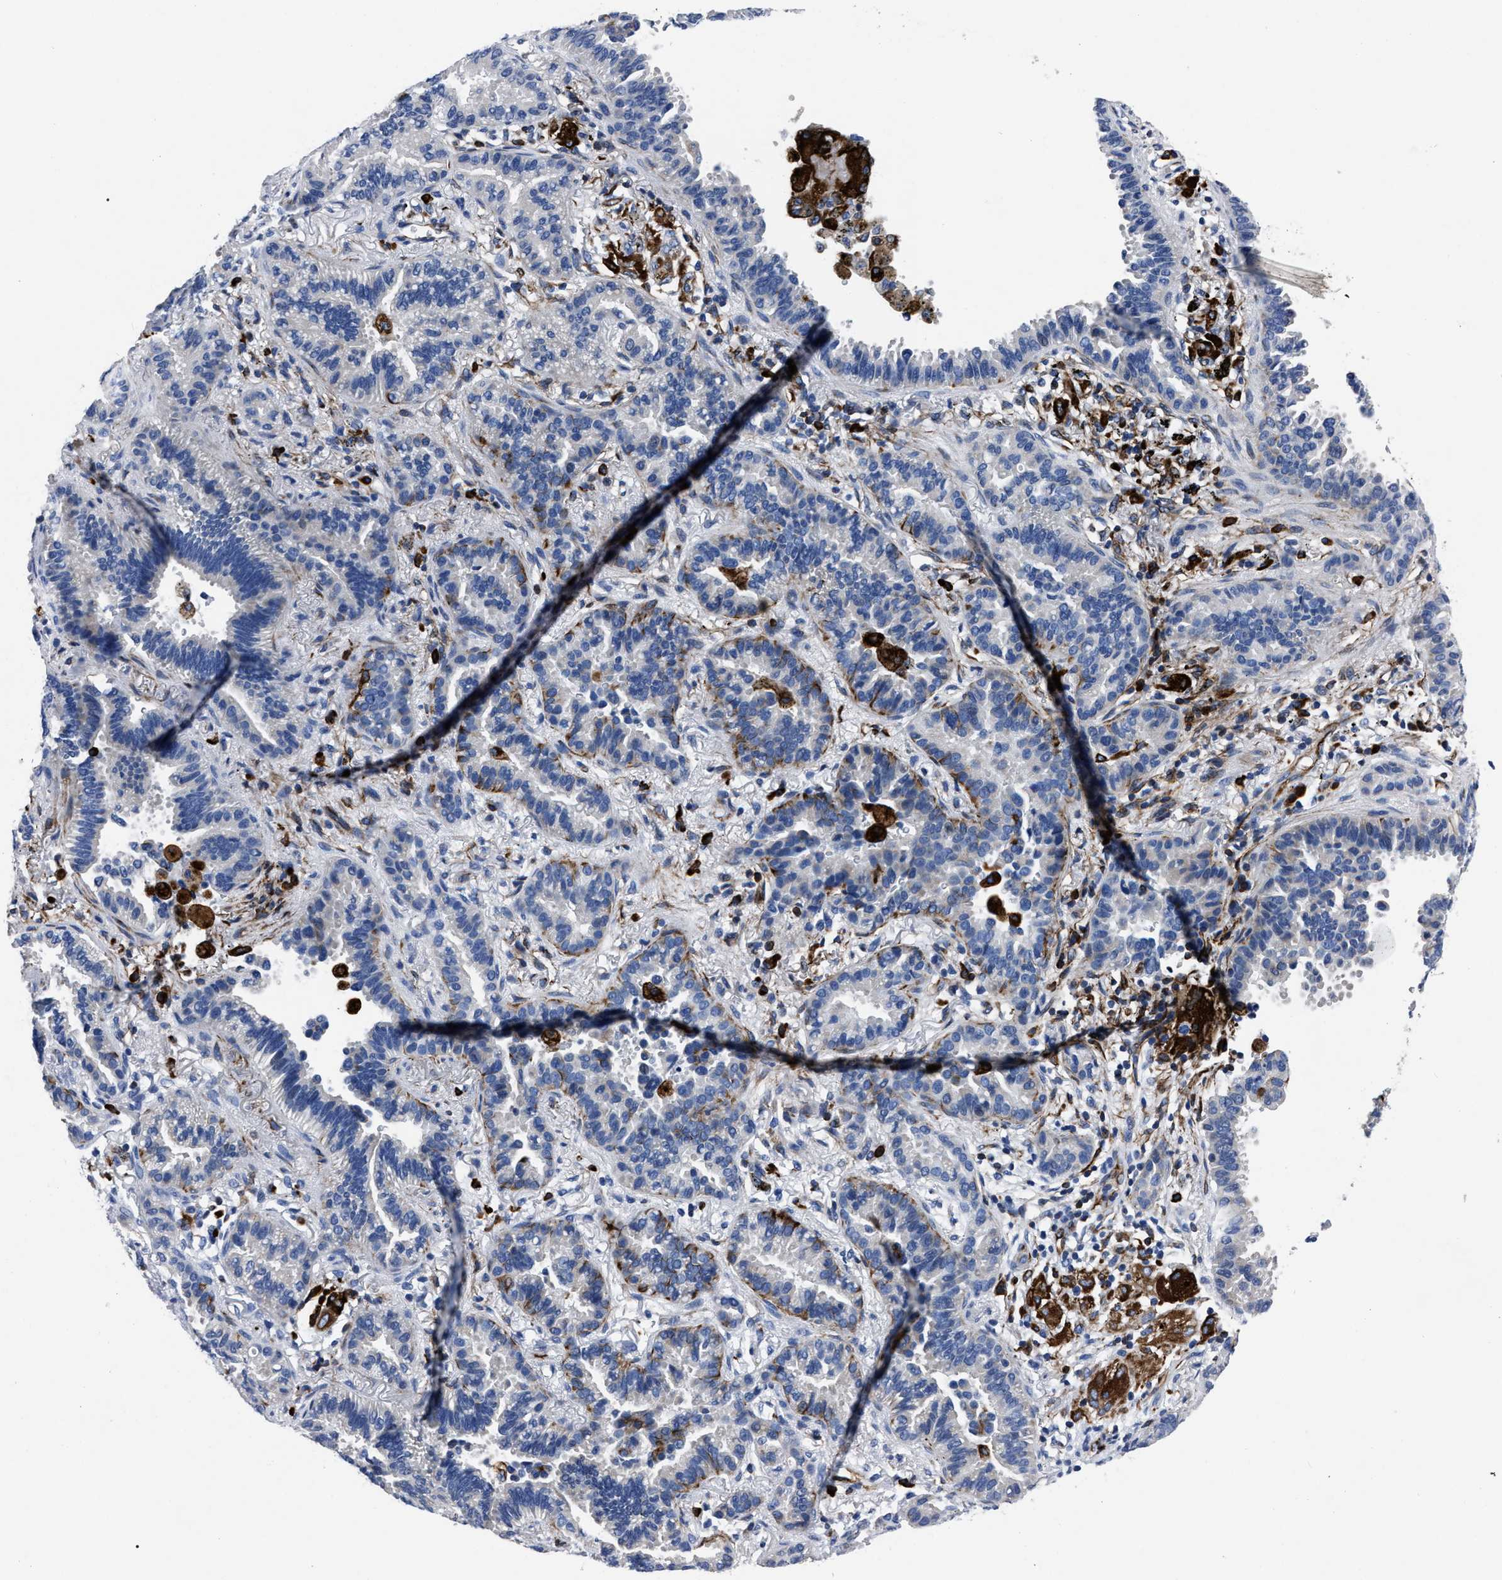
{"staining": {"intensity": "moderate", "quantity": "<25%", "location": "cytoplasmic/membranous"}, "tissue": "lung cancer", "cell_type": "Tumor cells", "image_type": "cancer", "snomed": [{"axis": "morphology", "description": "Normal tissue, NOS"}, {"axis": "morphology", "description": "Adenocarcinoma, NOS"}, {"axis": "topography", "description": "Lung"}], "caption": "Human lung cancer (adenocarcinoma) stained with a protein marker displays moderate staining in tumor cells.", "gene": "OR10G3", "patient": {"sex": "male", "age": 59}}